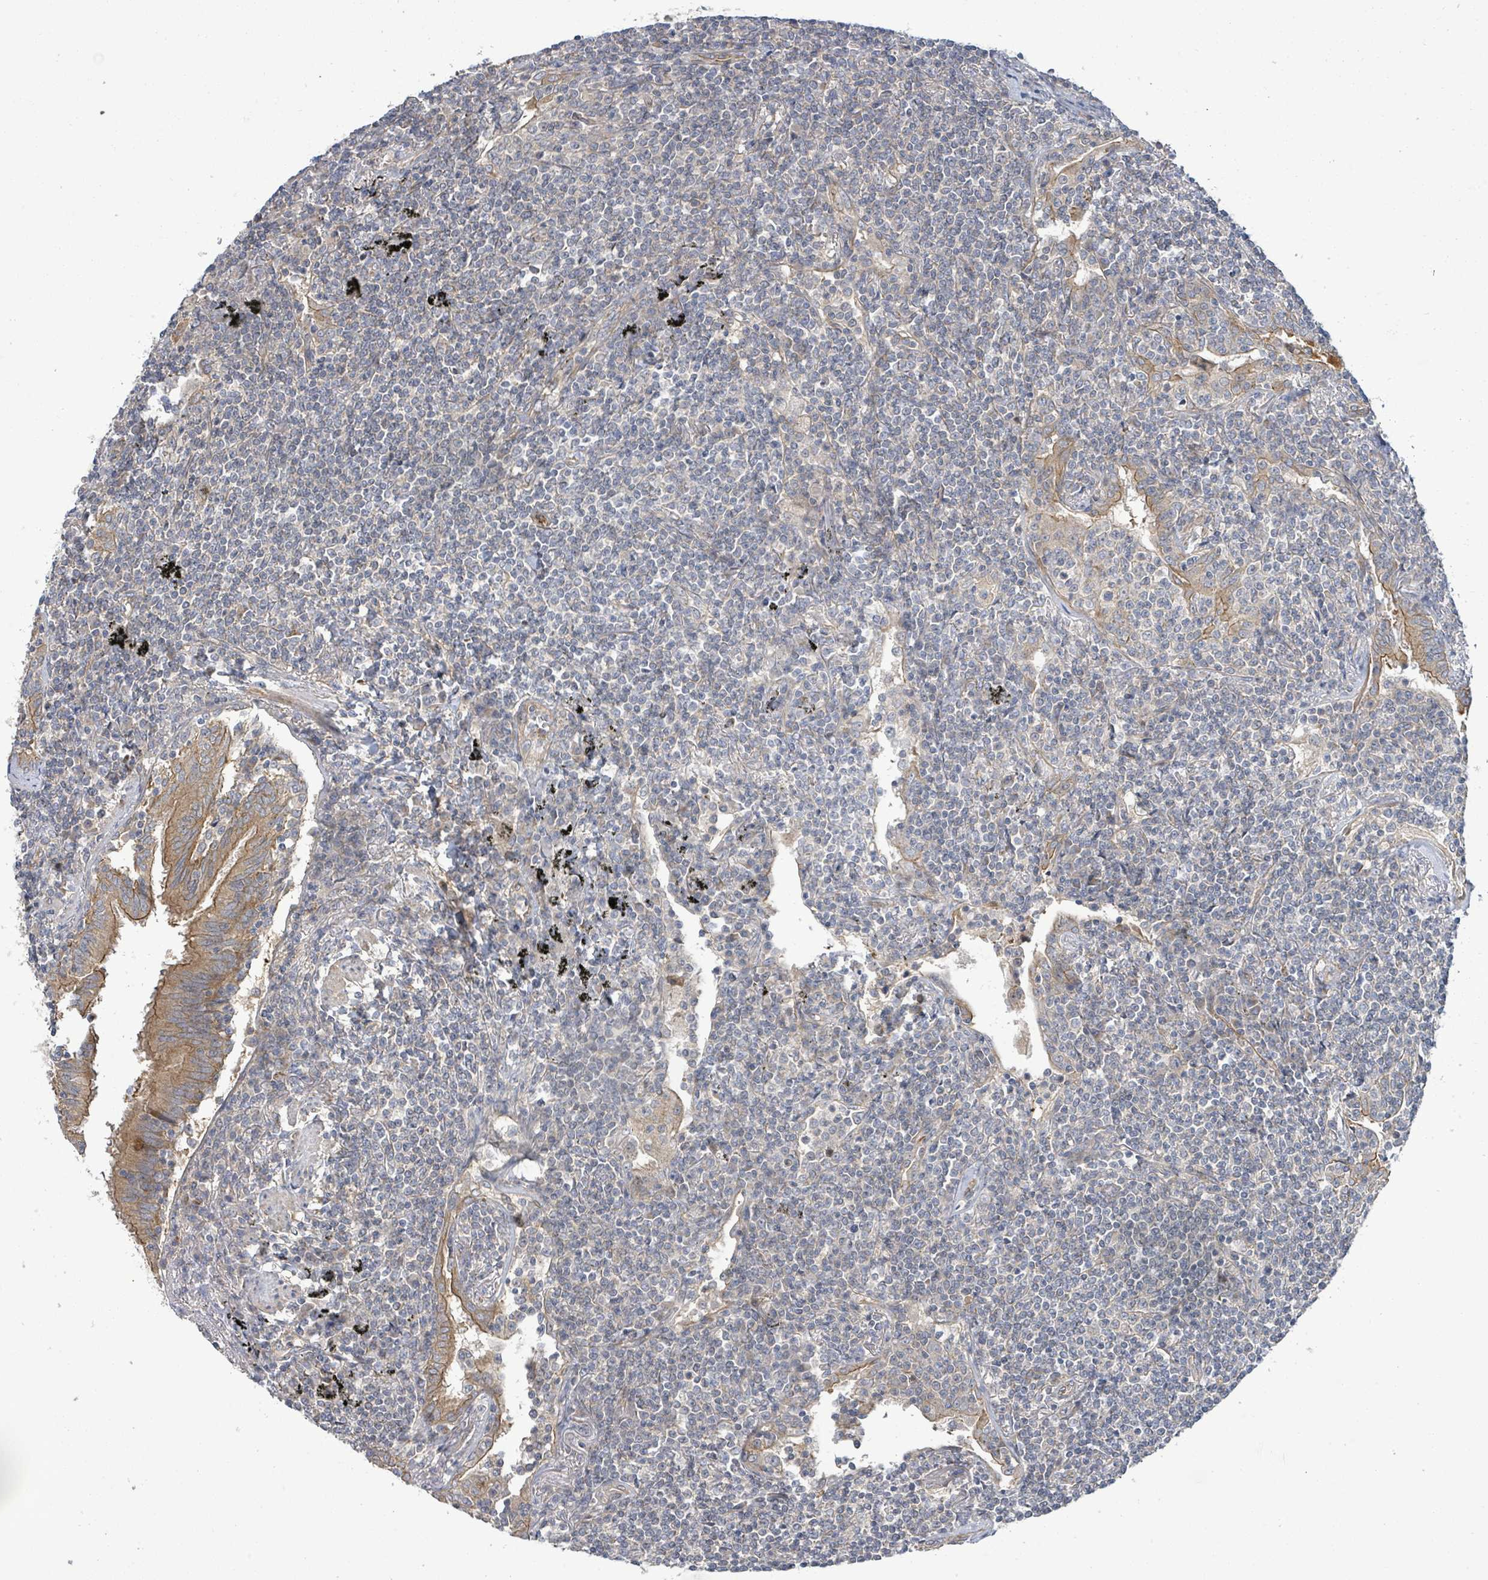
{"staining": {"intensity": "negative", "quantity": "none", "location": "none"}, "tissue": "lymphoma", "cell_type": "Tumor cells", "image_type": "cancer", "snomed": [{"axis": "morphology", "description": "Malignant lymphoma, non-Hodgkin's type, Low grade"}, {"axis": "topography", "description": "Lung"}], "caption": "IHC photomicrograph of neoplastic tissue: low-grade malignant lymphoma, non-Hodgkin's type stained with DAB (3,3'-diaminobenzidine) displays no significant protein expression in tumor cells.", "gene": "KBTBD11", "patient": {"sex": "female", "age": 71}}